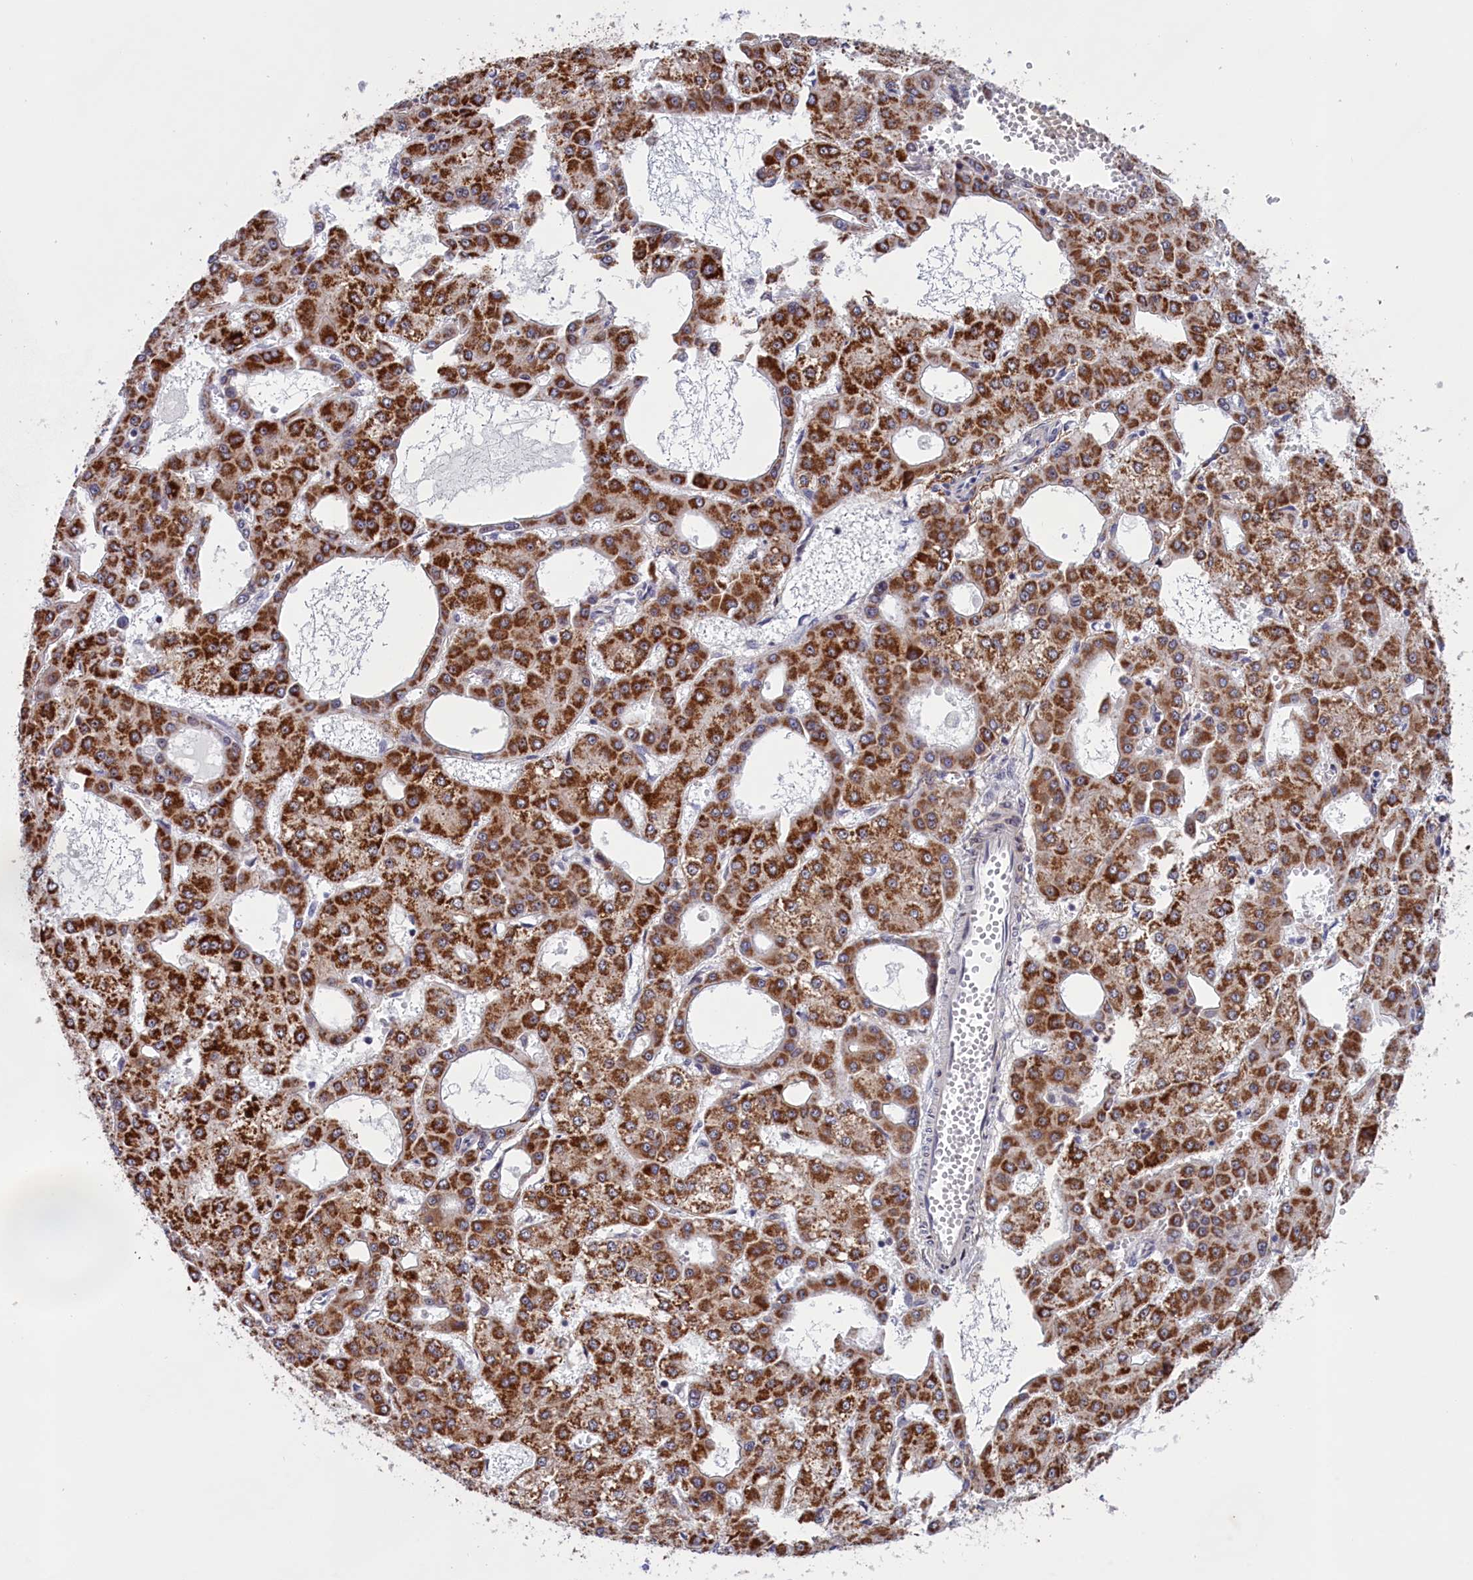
{"staining": {"intensity": "strong", "quantity": ">75%", "location": "cytoplasmic/membranous"}, "tissue": "liver cancer", "cell_type": "Tumor cells", "image_type": "cancer", "snomed": [{"axis": "morphology", "description": "Carcinoma, Hepatocellular, NOS"}, {"axis": "topography", "description": "Liver"}], "caption": "This is a micrograph of IHC staining of liver hepatocellular carcinoma, which shows strong staining in the cytoplasmic/membranous of tumor cells.", "gene": "PPAN", "patient": {"sex": "male", "age": 47}}